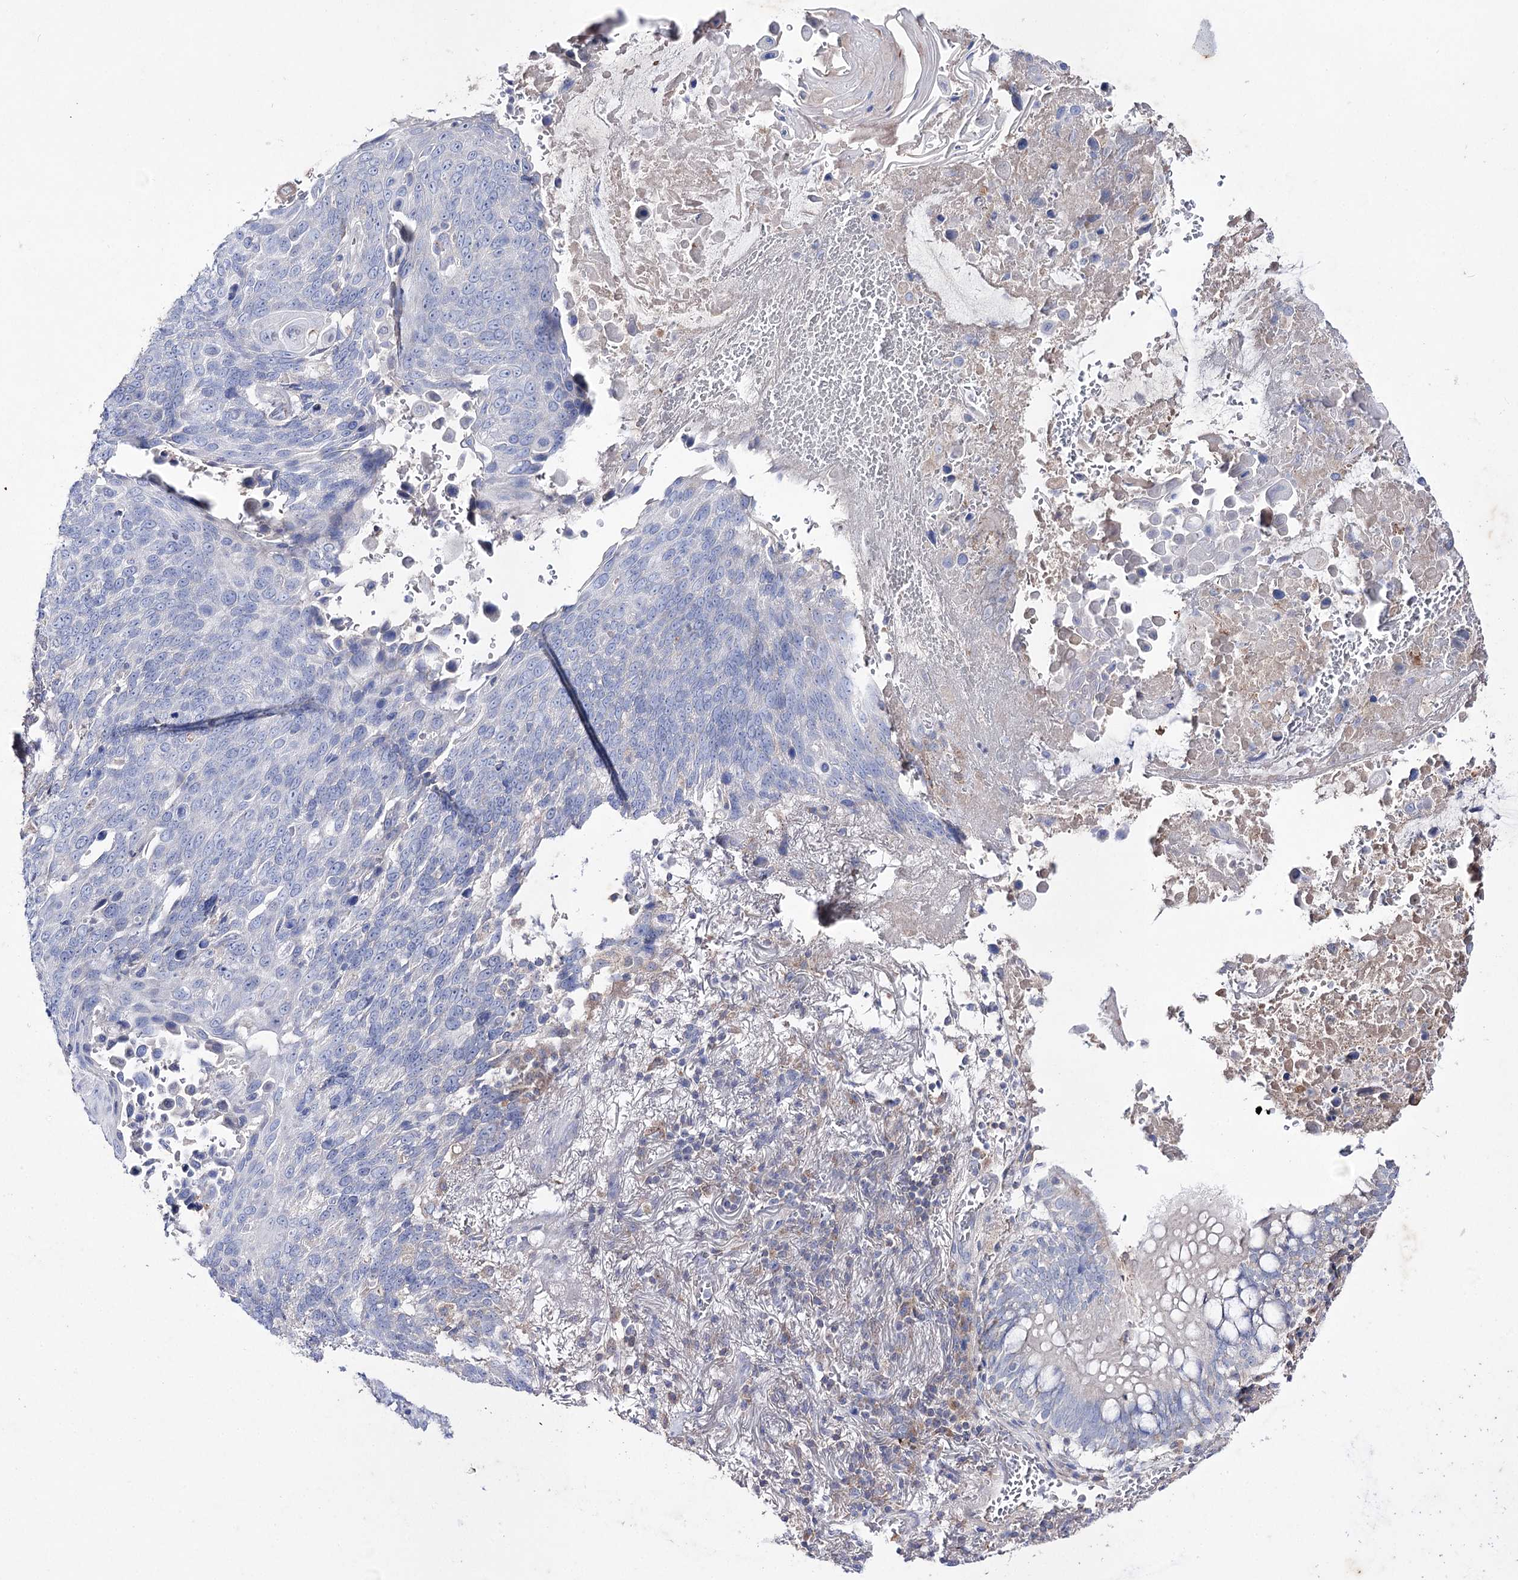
{"staining": {"intensity": "negative", "quantity": "none", "location": "none"}, "tissue": "lung cancer", "cell_type": "Tumor cells", "image_type": "cancer", "snomed": [{"axis": "morphology", "description": "Squamous cell carcinoma, NOS"}, {"axis": "topography", "description": "Lung"}], "caption": "A photomicrograph of human squamous cell carcinoma (lung) is negative for staining in tumor cells. (DAB immunohistochemistry with hematoxylin counter stain).", "gene": "NAGLU", "patient": {"sex": "male", "age": 66}}